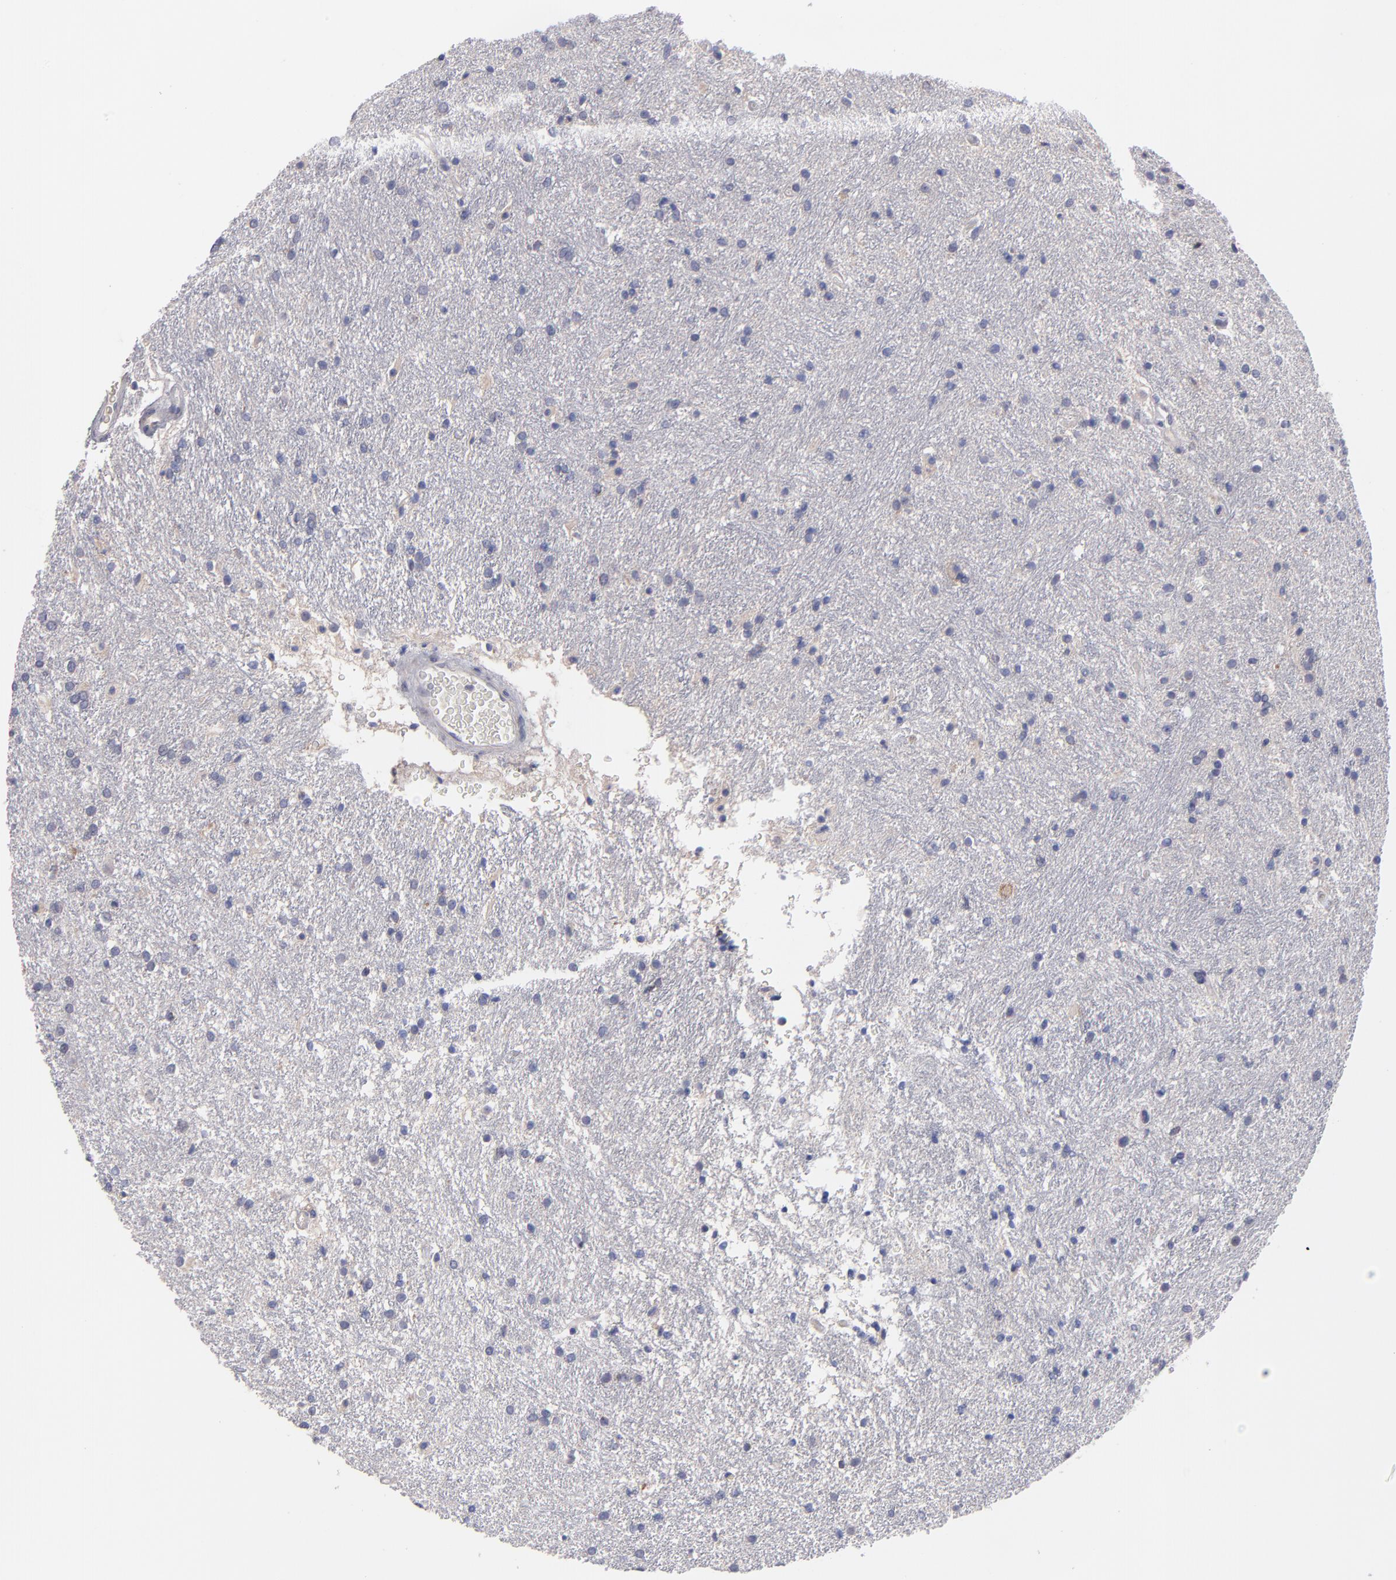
{"staining": {"intensity": "negative", "quantity": "none", "location": "none"}, "tissue": "glioma", "cell_type": "Tumor cells", "image_type": "cancer", "snomed": [{"axis": "morphology", "description": "Glioma, malignant, High grade"}, {"axis": "topography", "description": "Brain"}], "caption": "Immunohistochemistry micrograph of neoplastic tissue: high-grade glioma (malignant) stained with DAB (3,3'-diaminobenzidine) displays no significant protein expression in tumor cells.", "gene": "HCCS", "patient": {"sex": "female", "age": 50}}